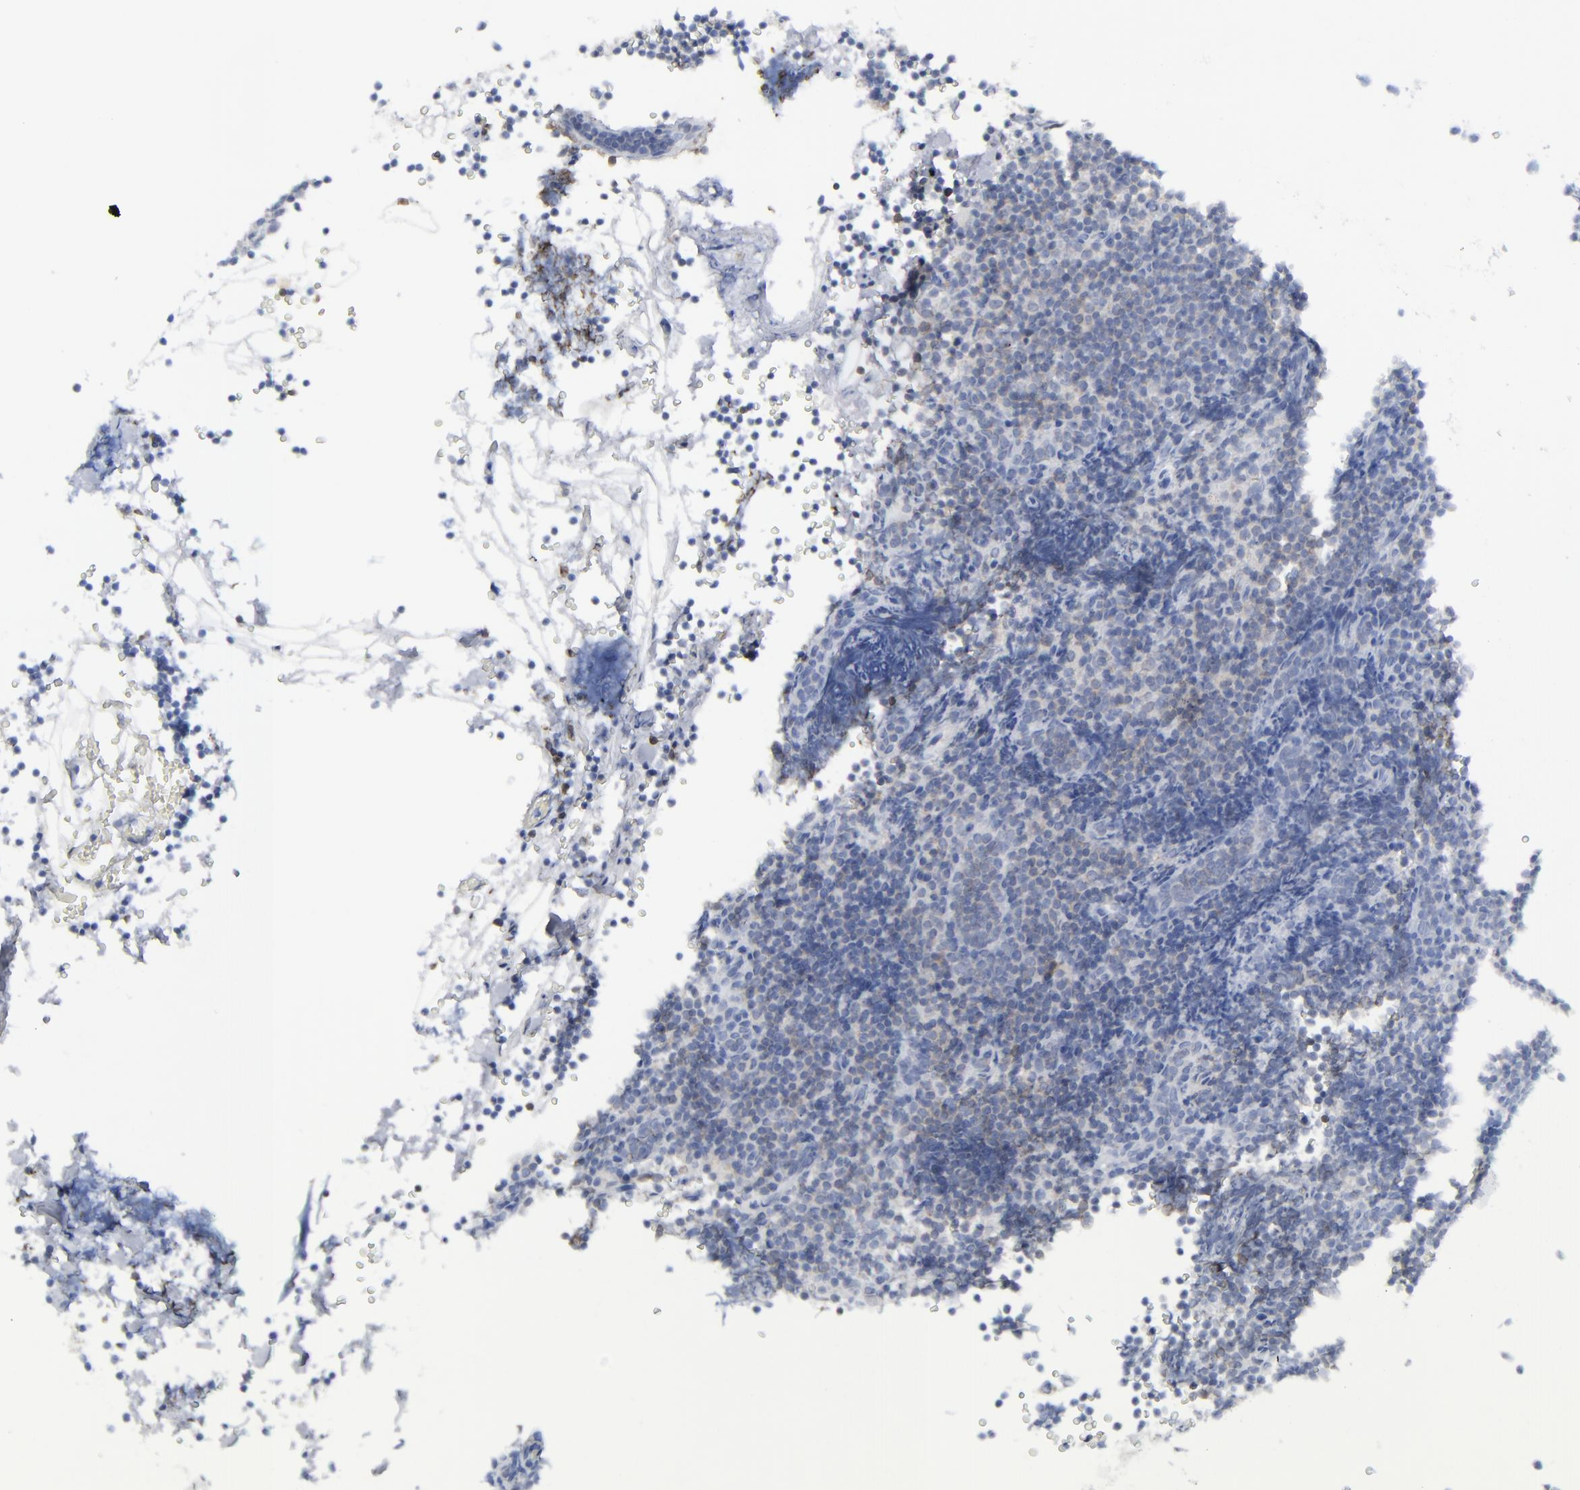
{"staining": {"intensity": "negative", "quantity": "none", "location": "none"}, "tissue": "lymphoma", "cell_type": "Tumor cells", "image_type": "cancer", "snomed": [{"axis": "morphology", "description": "Malignant lymphoma, non-Hodgkin's type, High grade"}, {"axis": "topography", "description": "Lymph node"}], "caption": "There is no significant positivity in tumor cells of lymphoma.", "gene": "NUP88", "patient": {"sex": "female", "age": 58}}